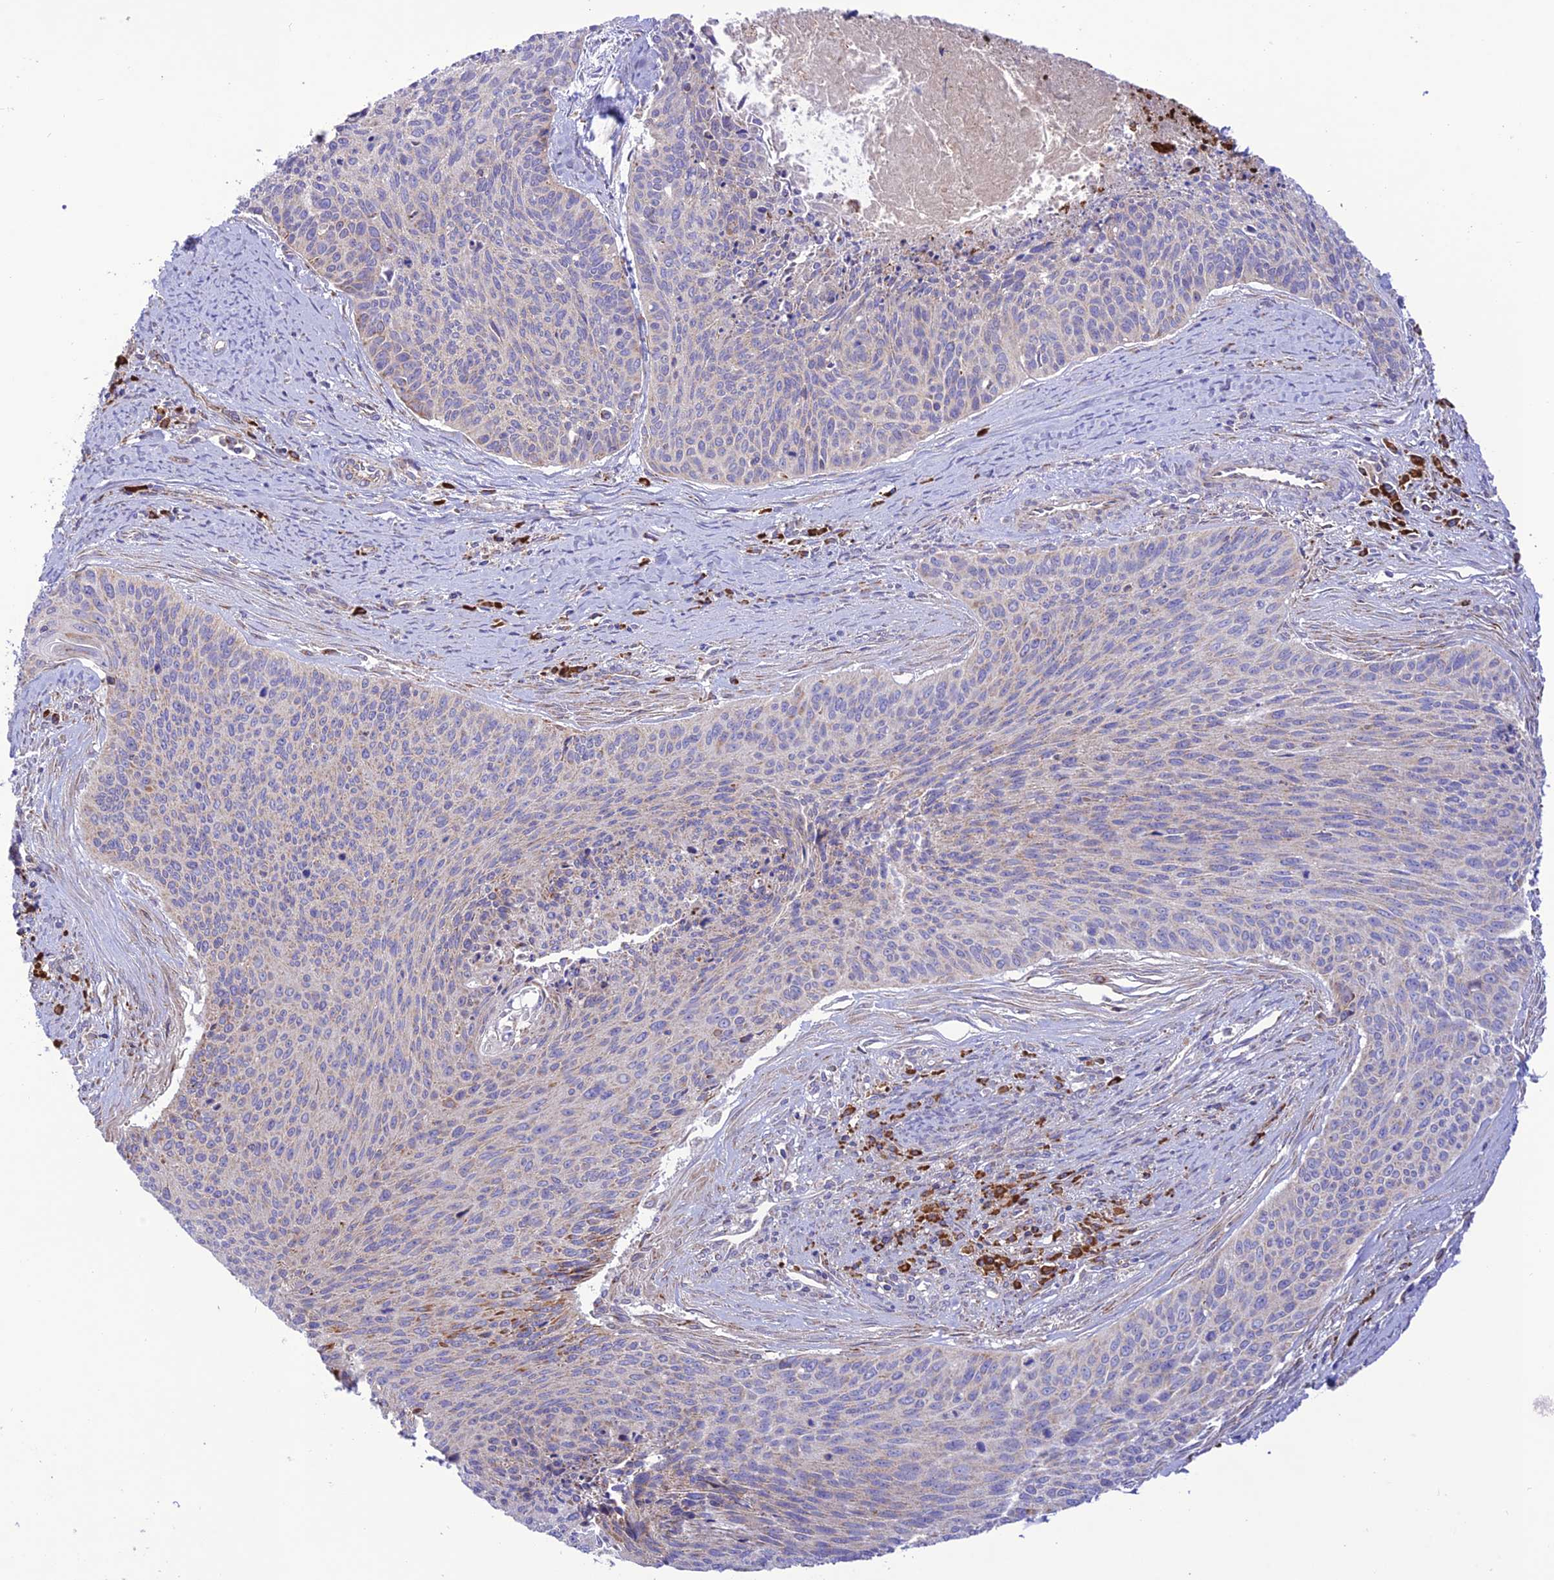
{"staining": {"intensity": "negative", "quantity": "none", "location": "none"}, "tissue": "cervical cancer", "cell_type": "Tumor cells", "image_type": "cancer", "snomed": [{"axis": "morphology", "description": "Squamous cell carcinoma, NOS"}, {"axis": "topography", "description": "Cervix"}], "caption": "There is no significant expression in tumor cells of cervical squamous cell carcinoma.", "gene": "UAP1L1", "patient": {"sex": "female", "age": 55}}